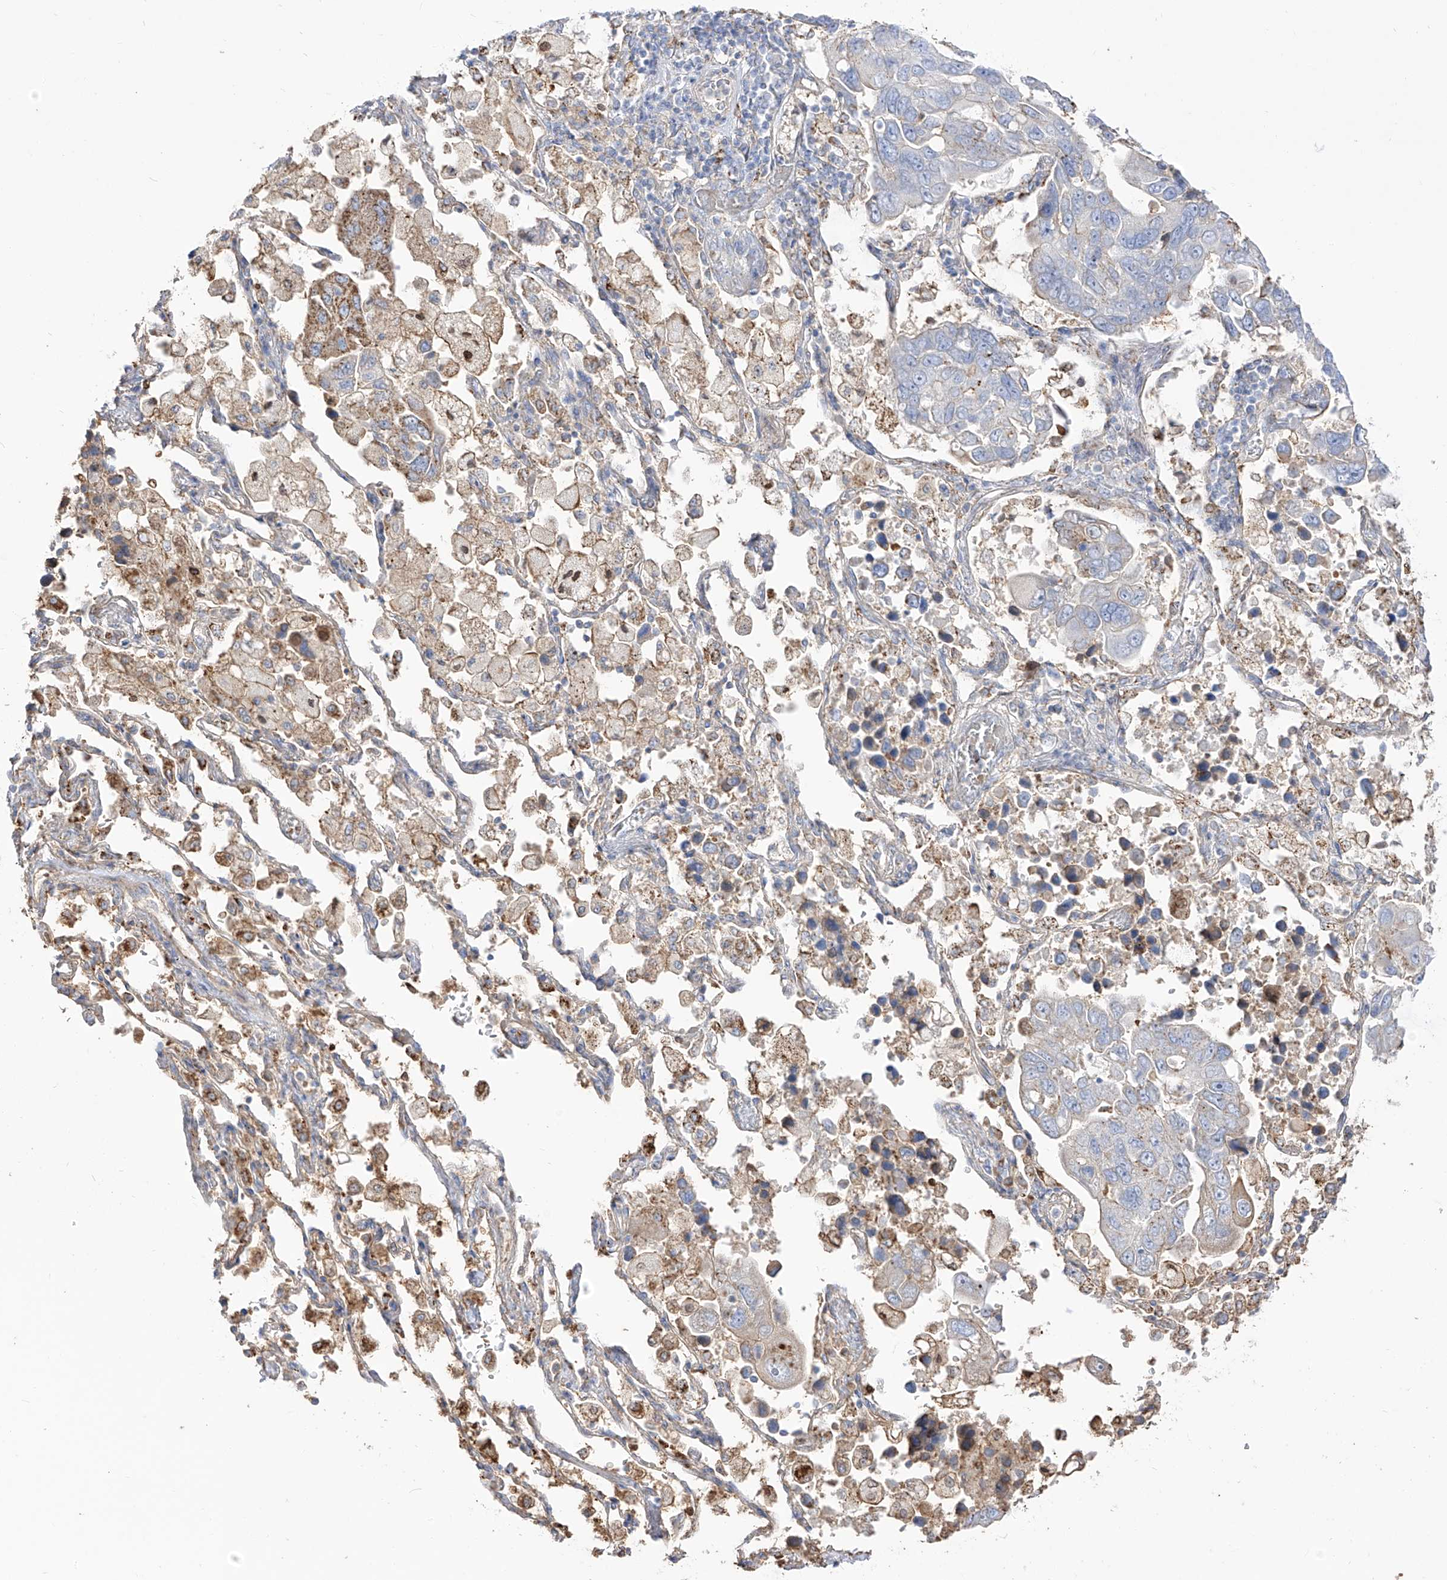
{"staining": {"intensity": "negative", "quantity": "none", "location": "none"}, "tissue": "lung cancer", "cell_type": "Tumor cells", "image_type": "cancer", "snomed": [{"axis": "morphology", "description": "Adenocarcinoma, NOS"}, {"axis": "topography", "description": "Lung"}], "caption": "The histopathology image shows no significant expression in tumor cells of lung cancer (adenocarcinoma).", "gene": "ZGRF1", "patient": {"sex": "male", "age": 64}}